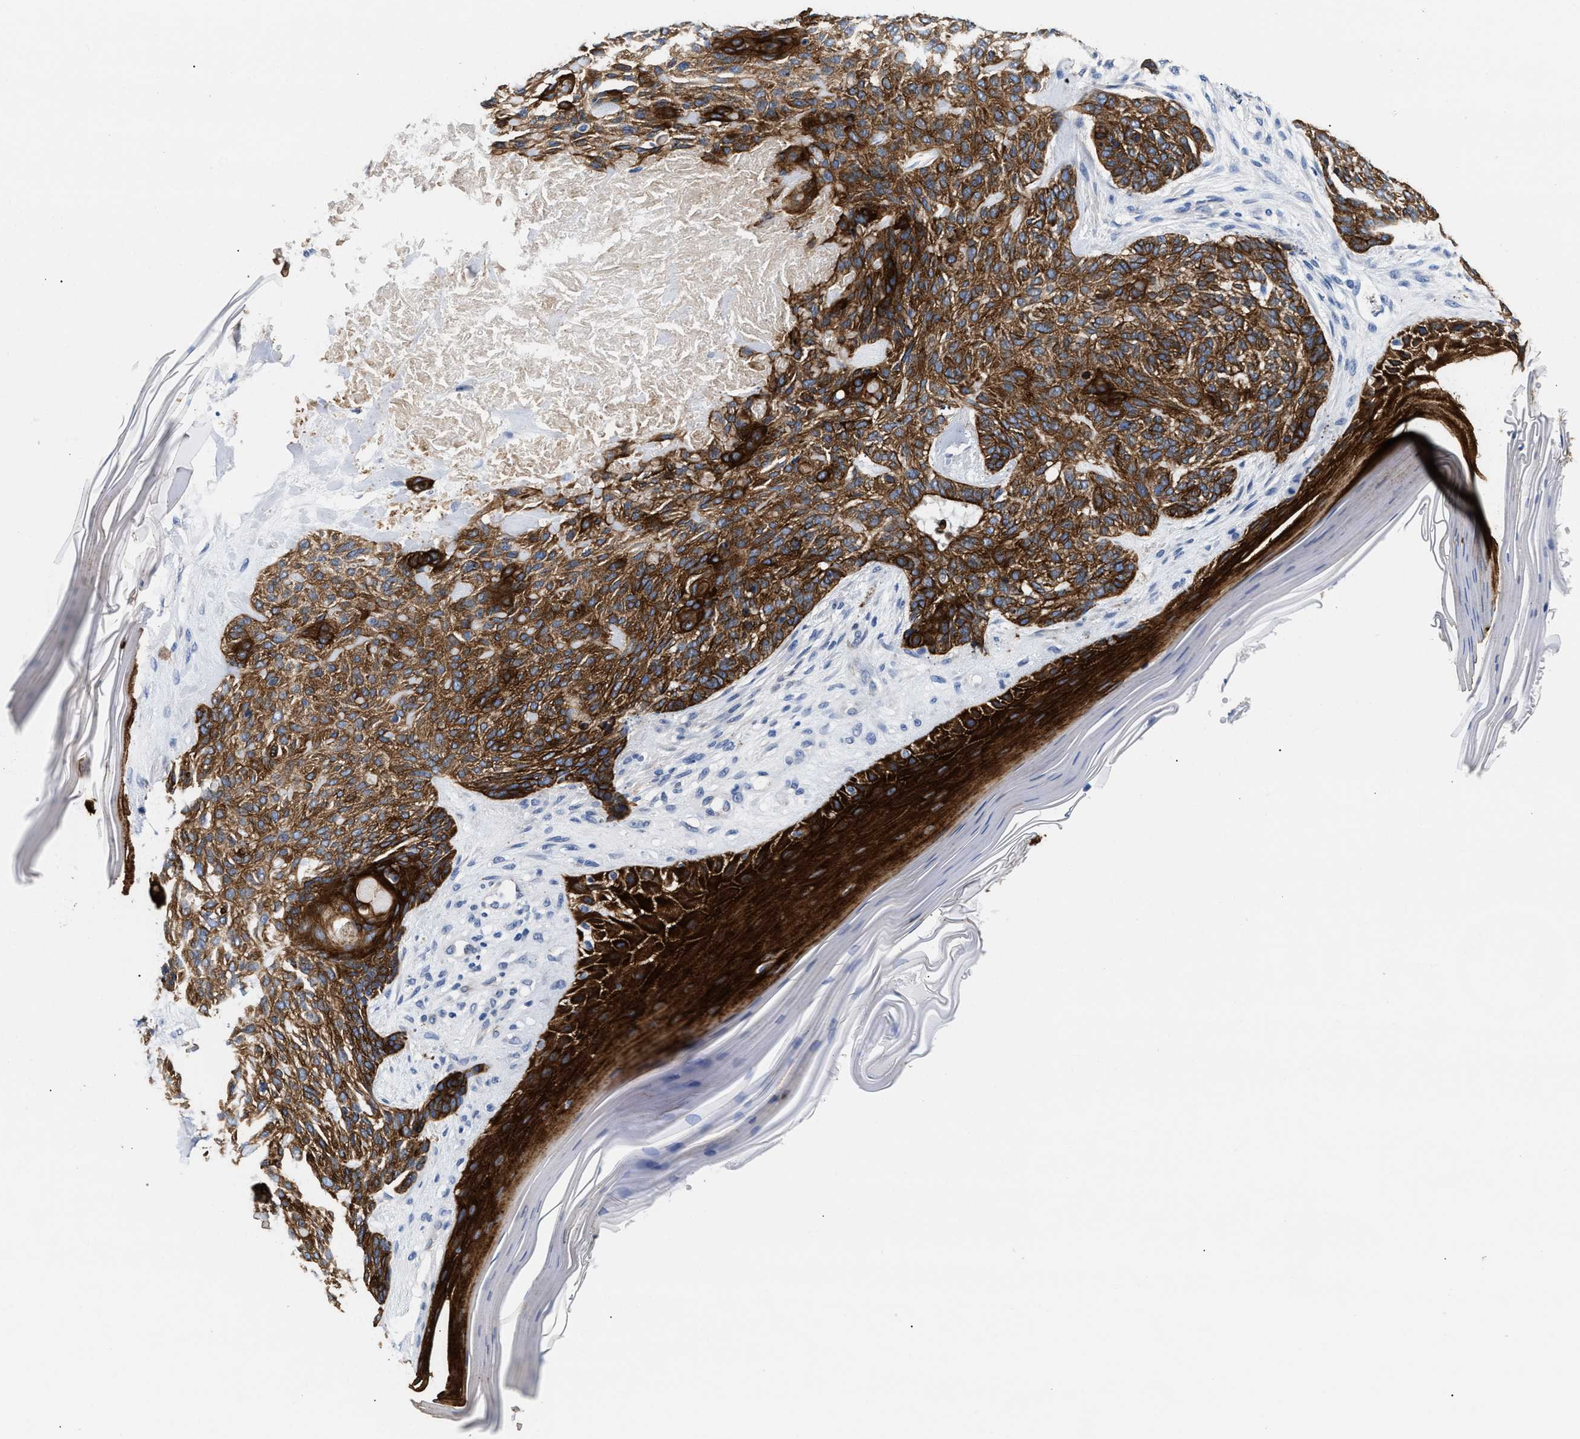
{"staining": {"intensity": "strong", "quantity": ">75%", "location": "cytoplasmic/membranous"}, "tissue": "skin cancer", "cell_type": "Tumor cells", "image_type": "cancer", "snomed": [{"axis": "morphology", "description": "Basal cell carcinoma"}, {"axis": "topography", "description": "Skin"}], "caption": "The immunohistochemical stain shows strong cytoplasmic/membranous positivity in tumor cells of basal cell carcinoma (skin) tissue.", "gene": "TRIM29", "patient": {"sex": "male", "age": 55}}